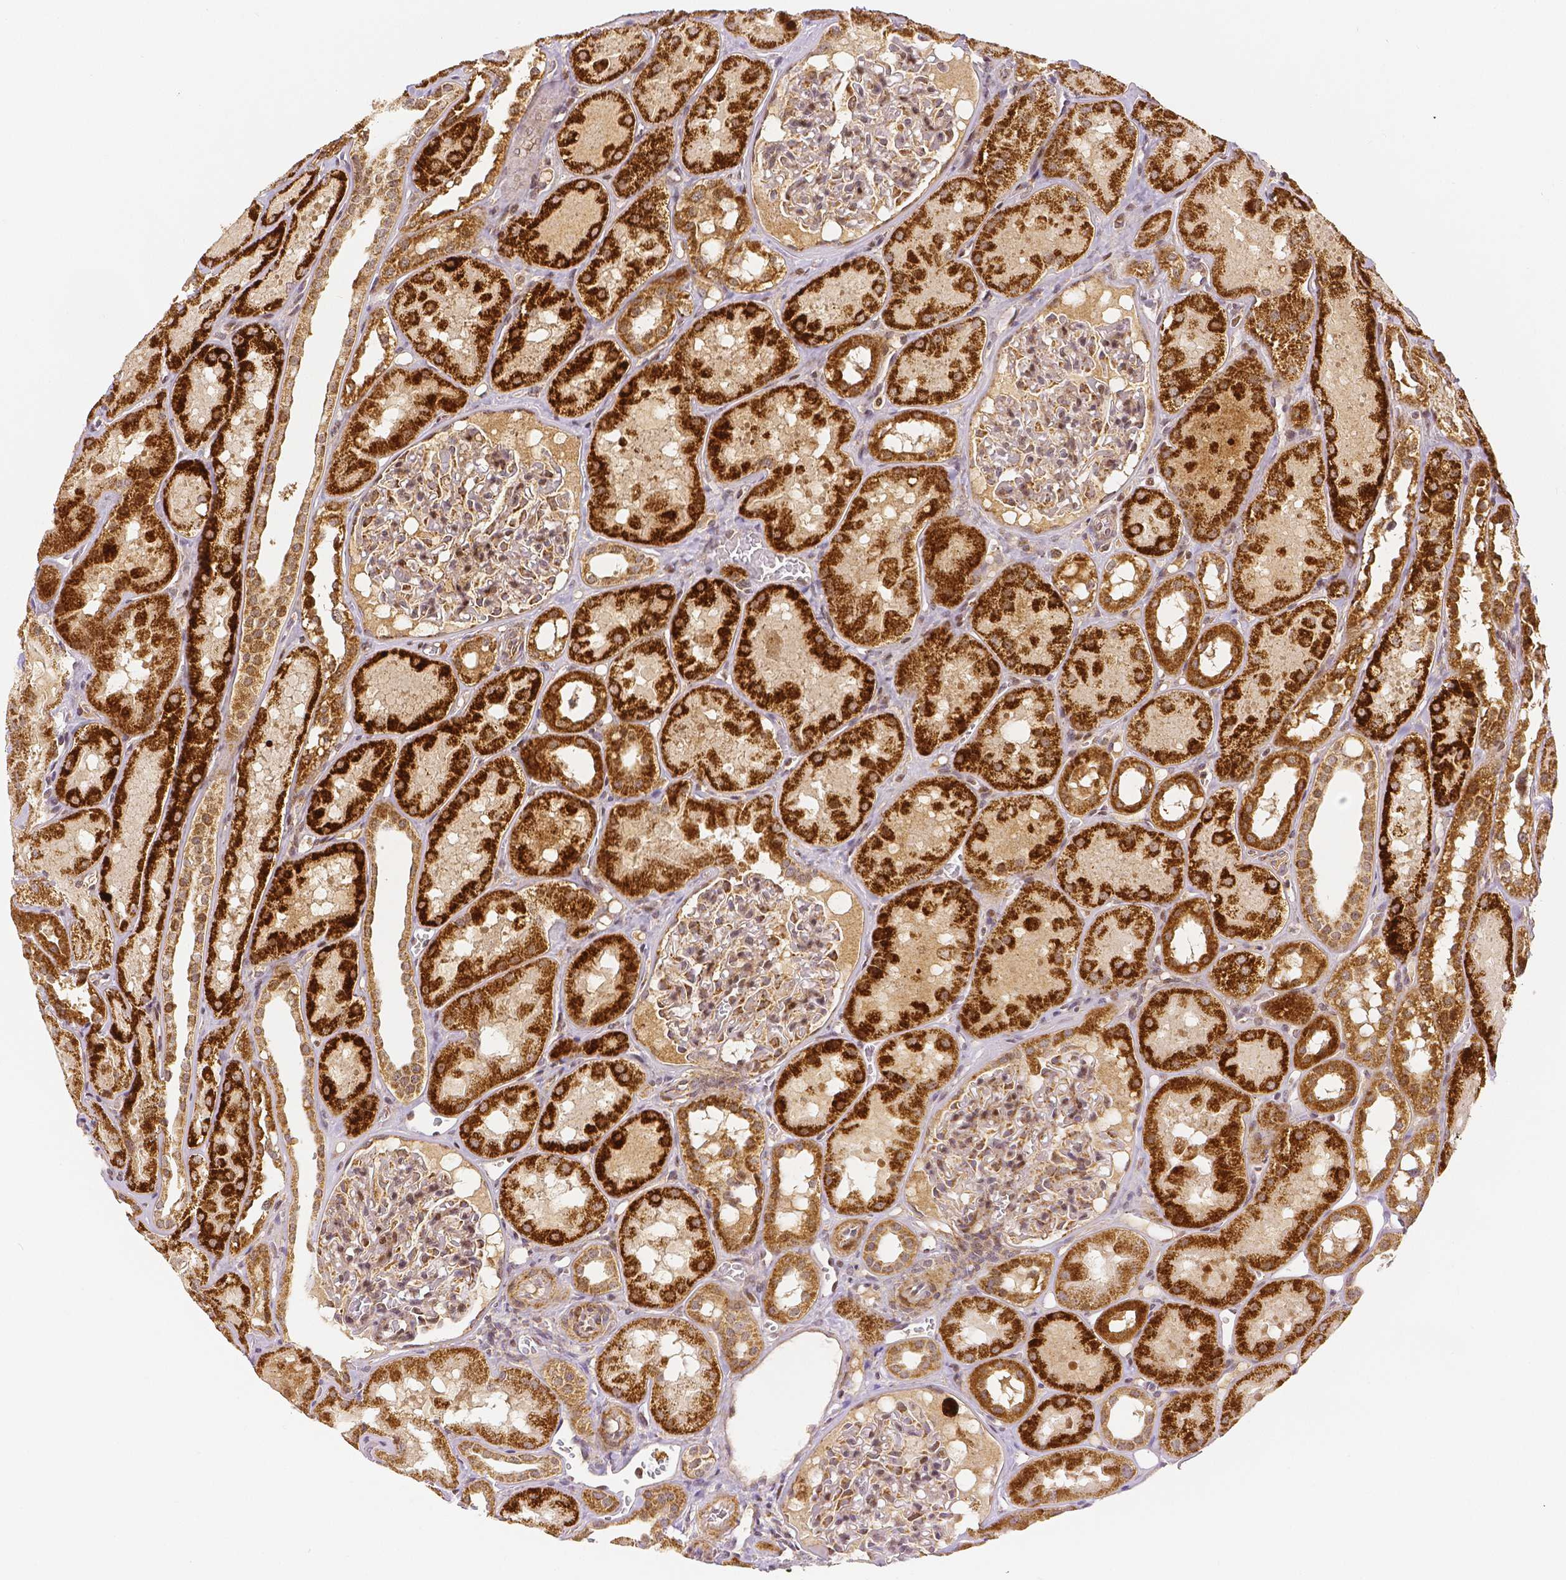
{"staining": {"intensity": "moderate", "quantity": "<25%", "location": "cytoplasmic/membranous,nuclear"}, "tissue": "kidney", "cell_type": "Cells in glomeruli", "image_type": "normal", "snomed": [{"axis": "morphology", "description": "Normal tissue, NOS"}, {"axis": "topography", "description": "Kidney"}, {"axis": "topography", "description": "Urinary bladder"}], "caption": "Moderate cytoplasmic/membranous,nuclear expression is present in approximately <25% of cells in glomeruli in benign kidney. (brown staining indicates protein expression, while blue staining denotes nuclei).", "gene": "RHOT1", "patient": {"sex": "male", "age": 16}}